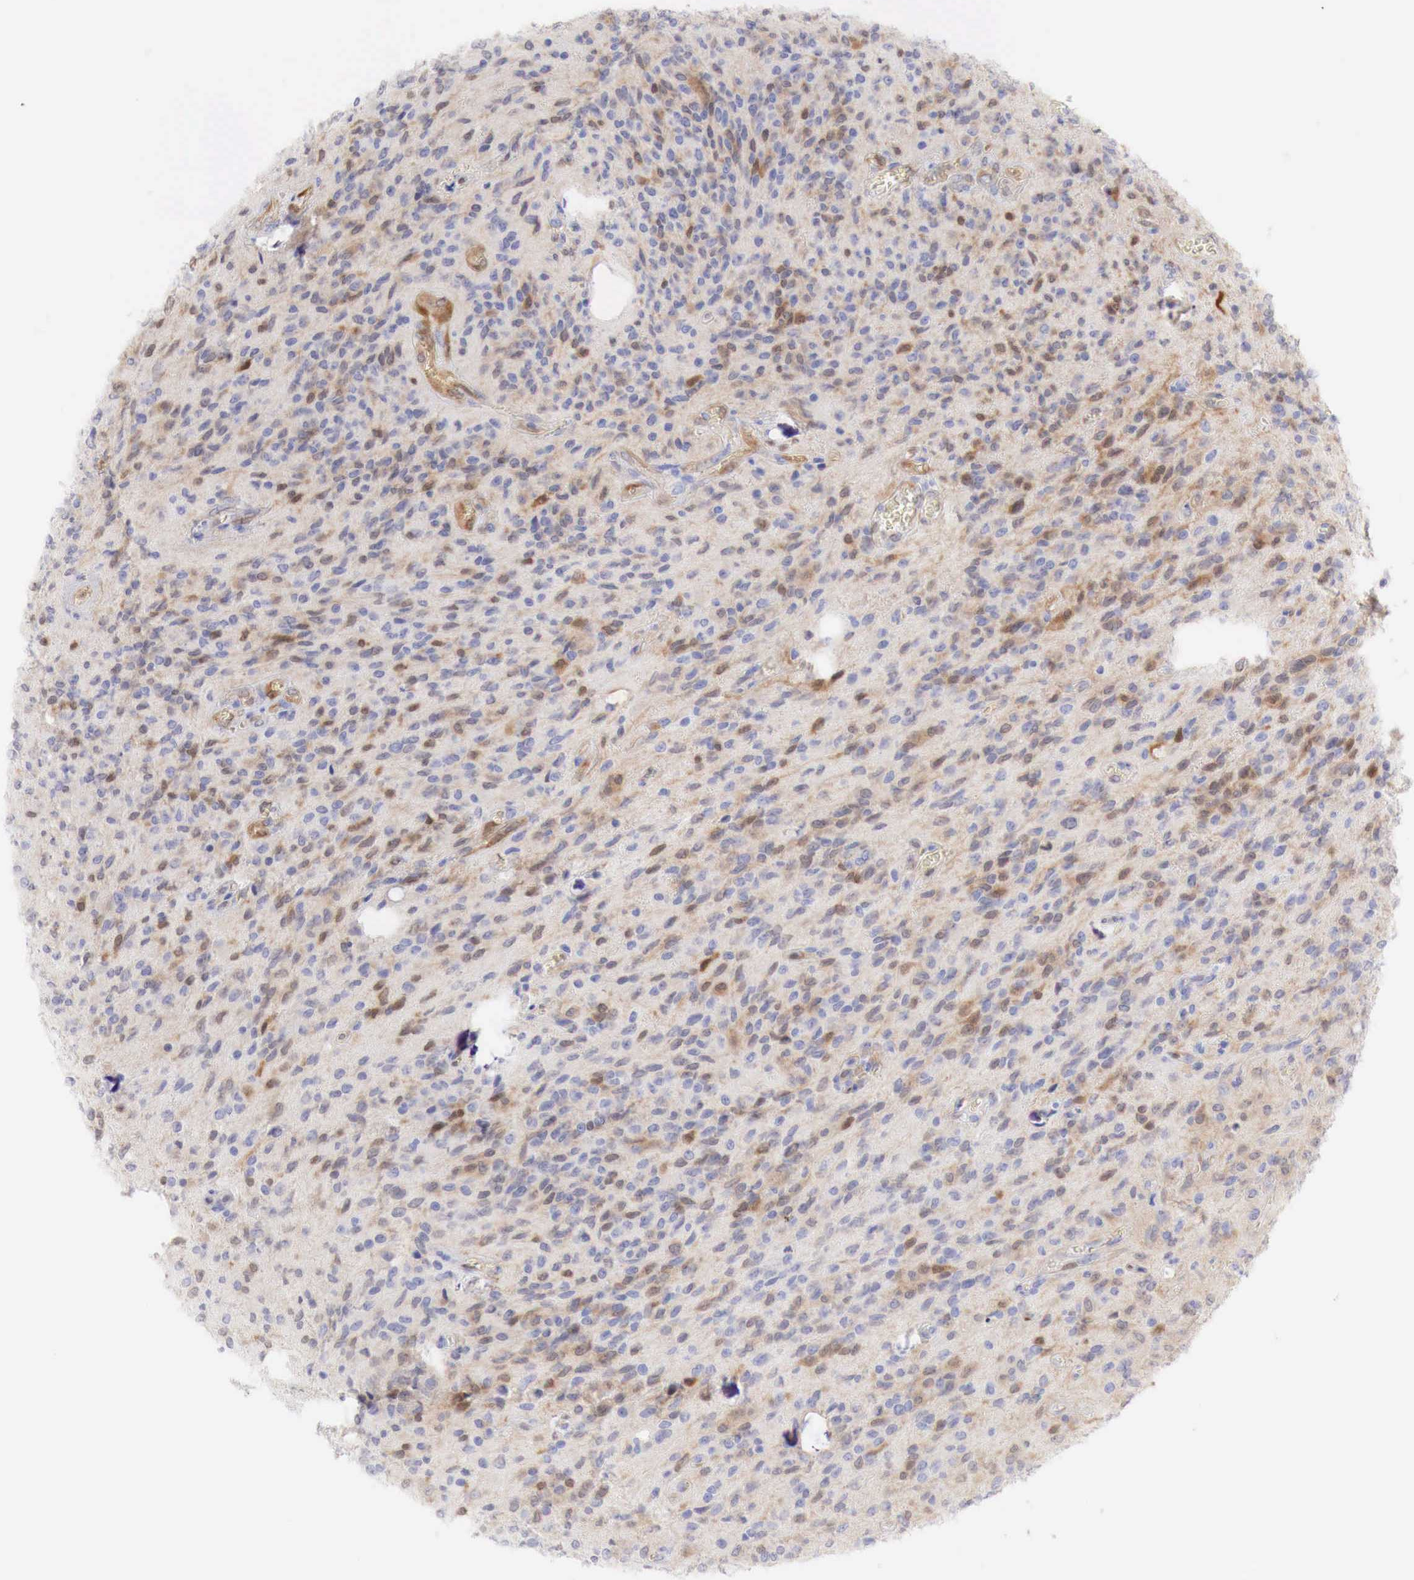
{"staining": {"intensity": "moderate", "quantity": "25%-75%", "location": "cytoplasmic/membranous"}, "tissue": "glioma", "cell_type": "Tumor cells", "image_type": "cancer", "snomed": [{"axis": "morphology", "description": "Glioma, malignant, Low grade"}, {"axis": "topography", "description": "Brain"}], "caption": "Moderate cytoplasmic/membranous staining for a protein is appreciated in about 25%-75% of tumor cells of malignant low-grade glioma using immunohistochemistry.", "gene": "CDKN2A", "patient": {"sex": "female", "age": 15}}